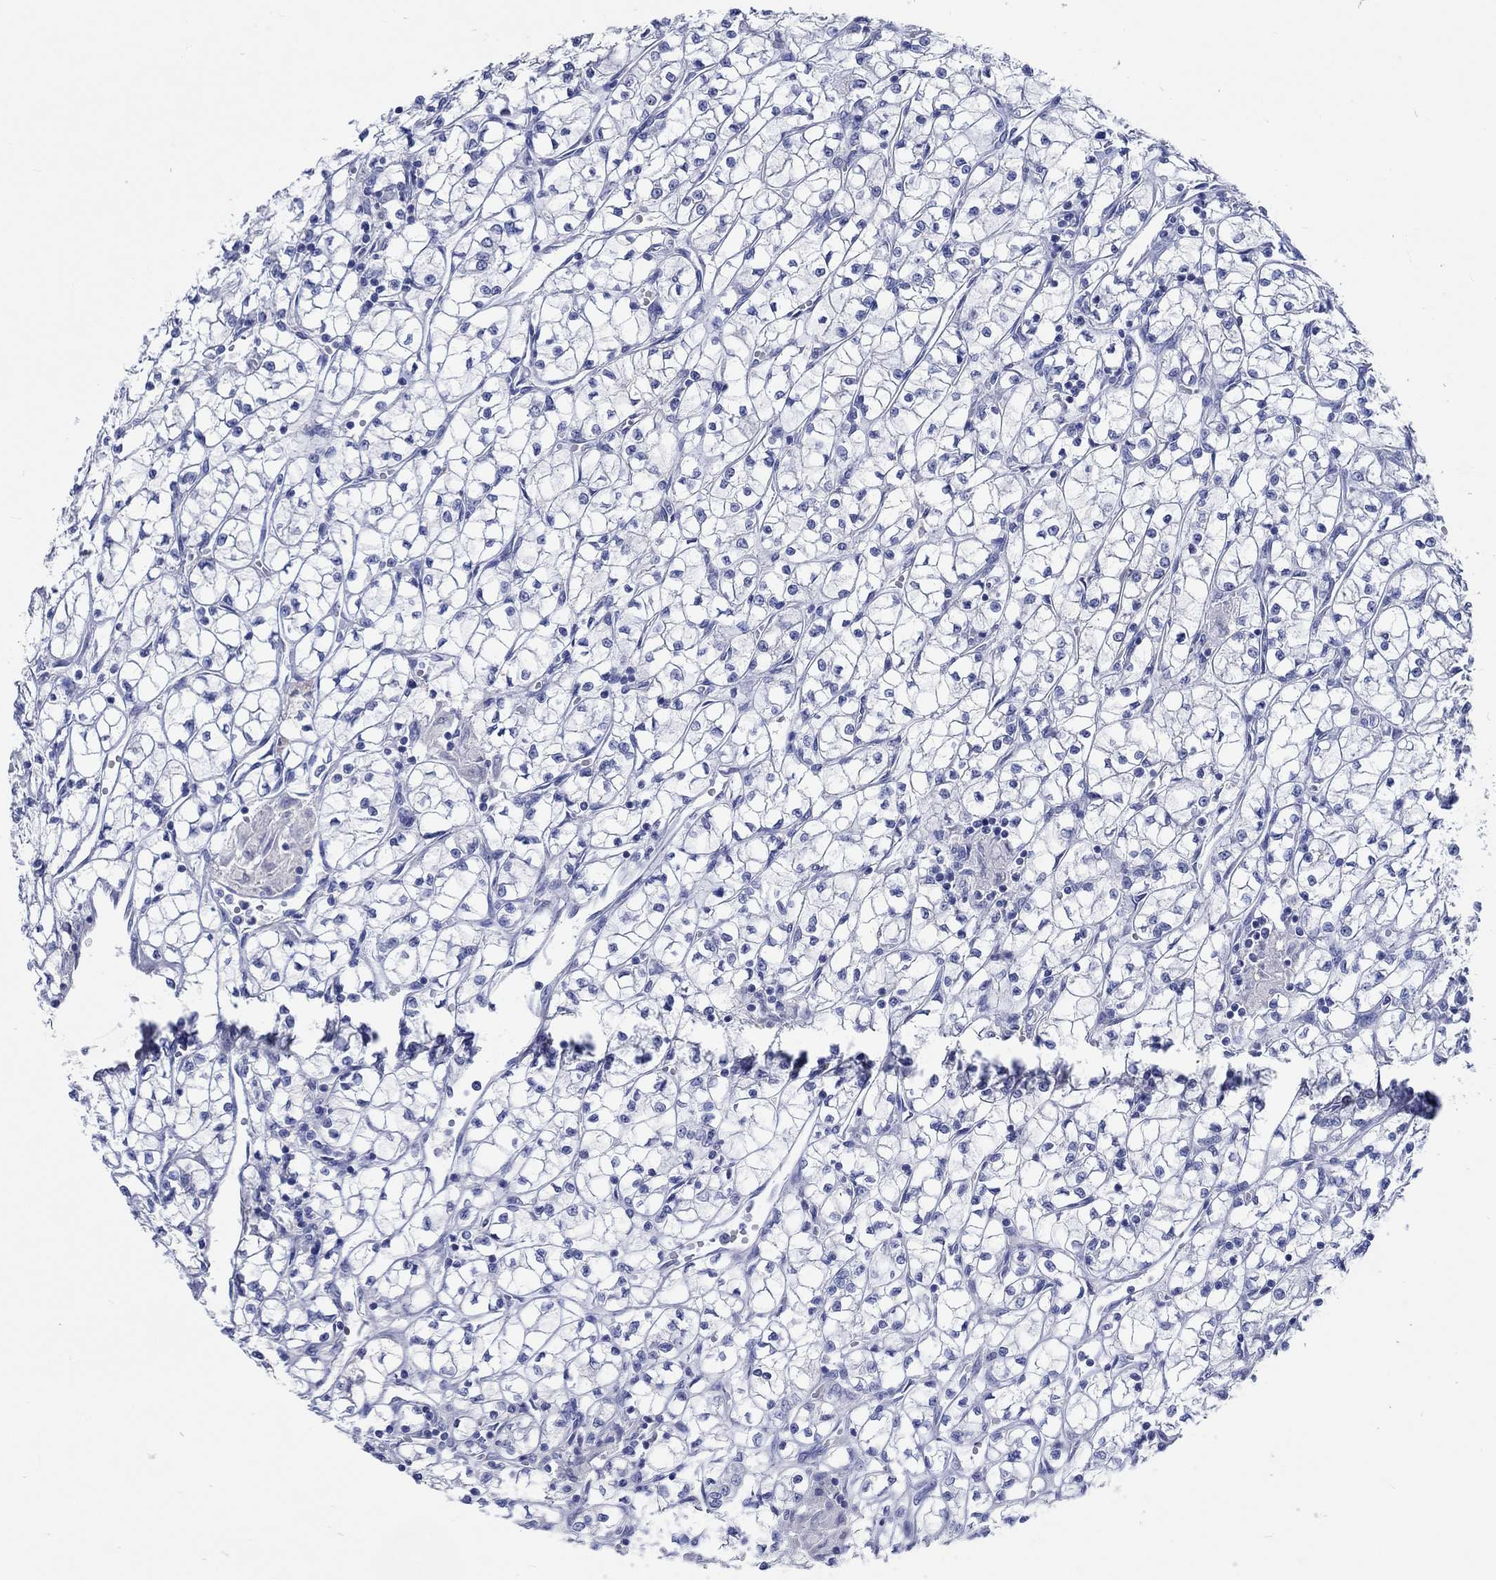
{"staining": {"intensity": "negative", "quantity": "none", "location": "none"}, "tissue": "renal cancer", "cell_type": "Tumor cells", "image_type": "cancer", "snomed": [{"axis": "morphology", "description": "Adenocarcinoma, NOS"}, {"axis": "topography", "description": "Kidney"}], "caption": "Immunohistochemical staining of human renal cancer demonstrates no significant expression in tumor cells.", "gene": "C4orf47", "patient": {"sex": "female", "age": 64}}